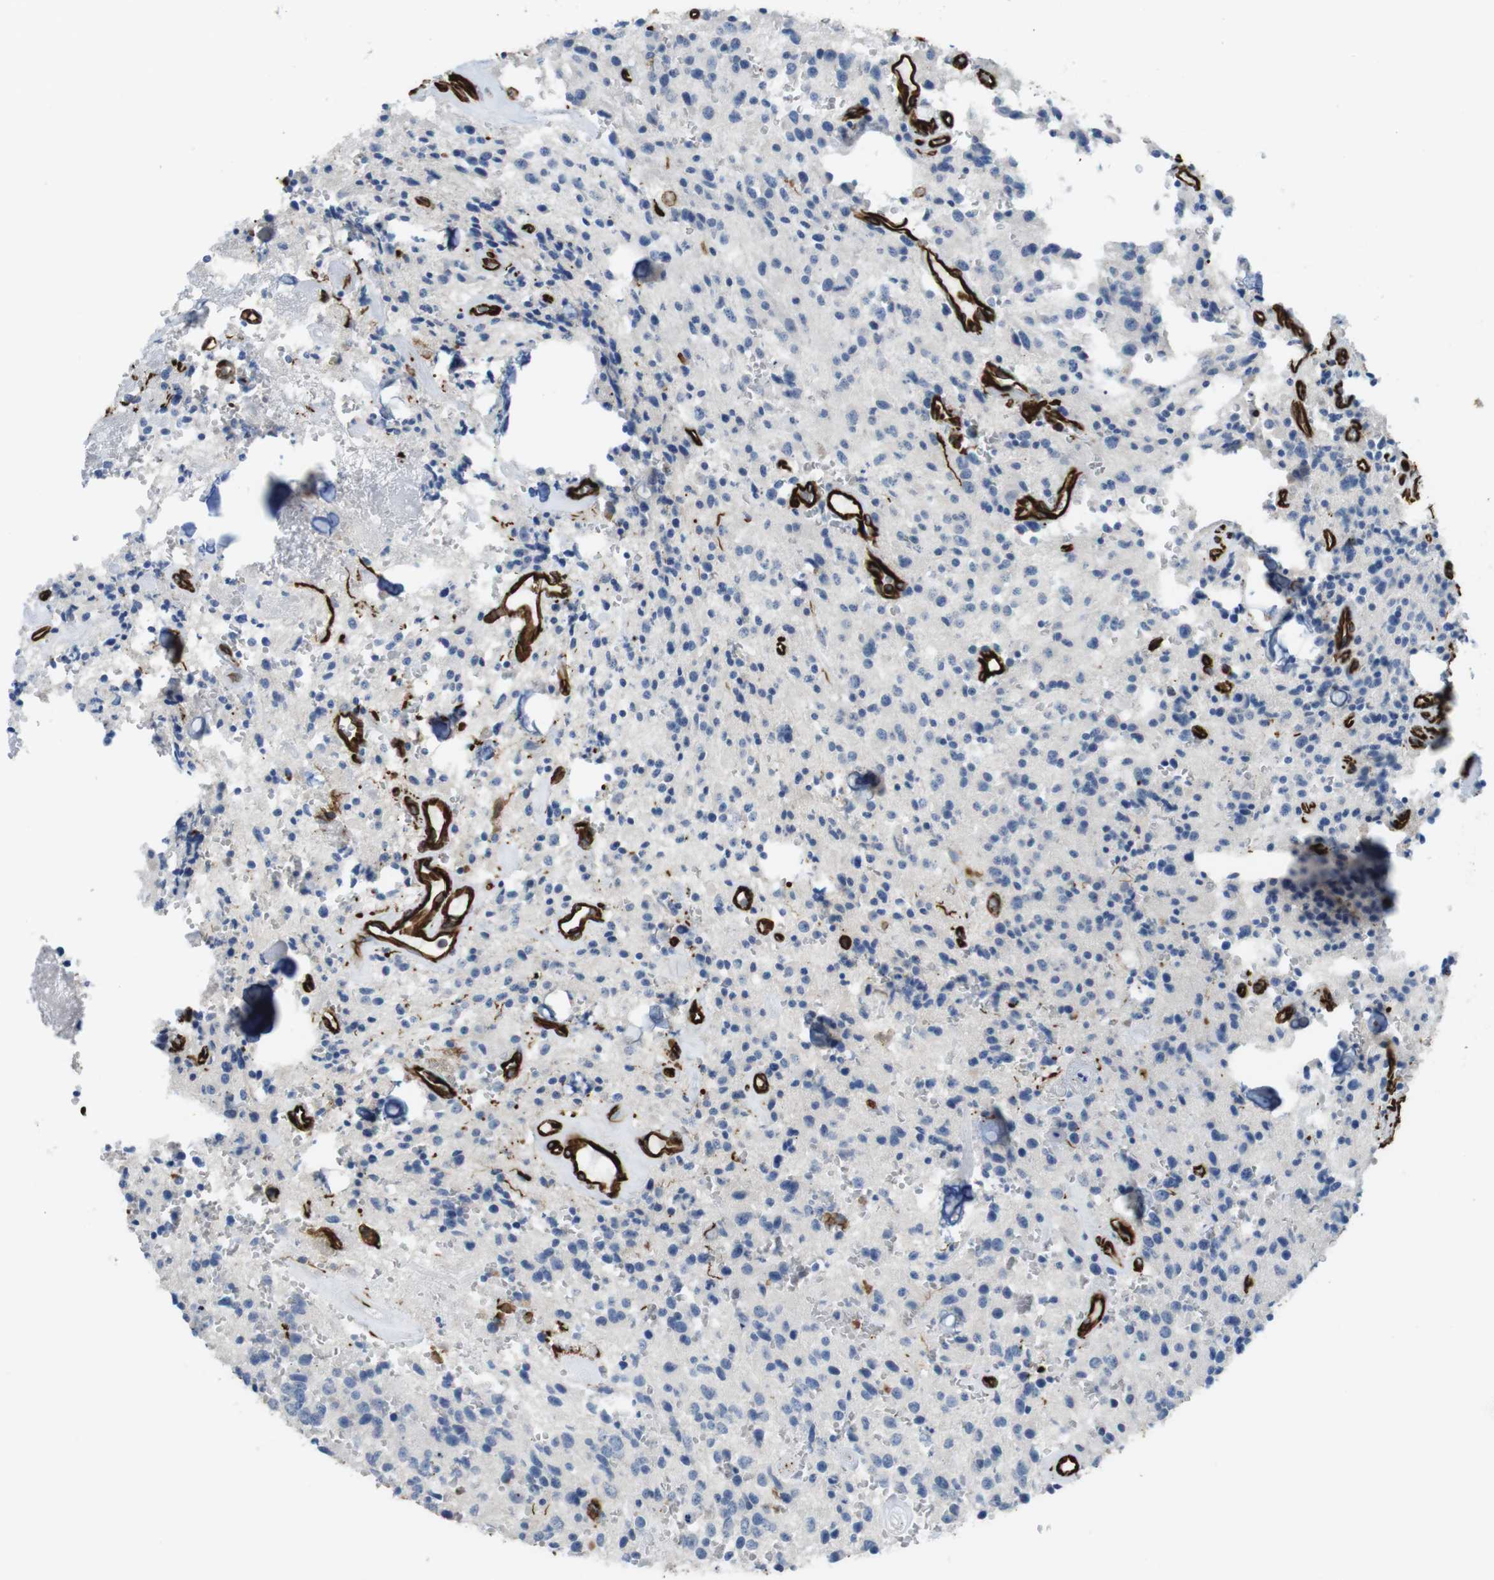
{"staining": {"intensity": "negative", "quantity": "none", "location": "none"}, "tissue": "glioma", "cell_type": "Tumor cells", "image_type": "cancer", "snomed": [{"axis": "morphology", "description": "Glioma, malignant, Low grade"}, {"axis": "topography", "description": "Brain"}], "caption": "The immunohistochemistry micrograph has no significant staining in tumor cells of glioma tissue.", "gene": "RALGPS1", "patient": {"sex": "male", "age": 58}}